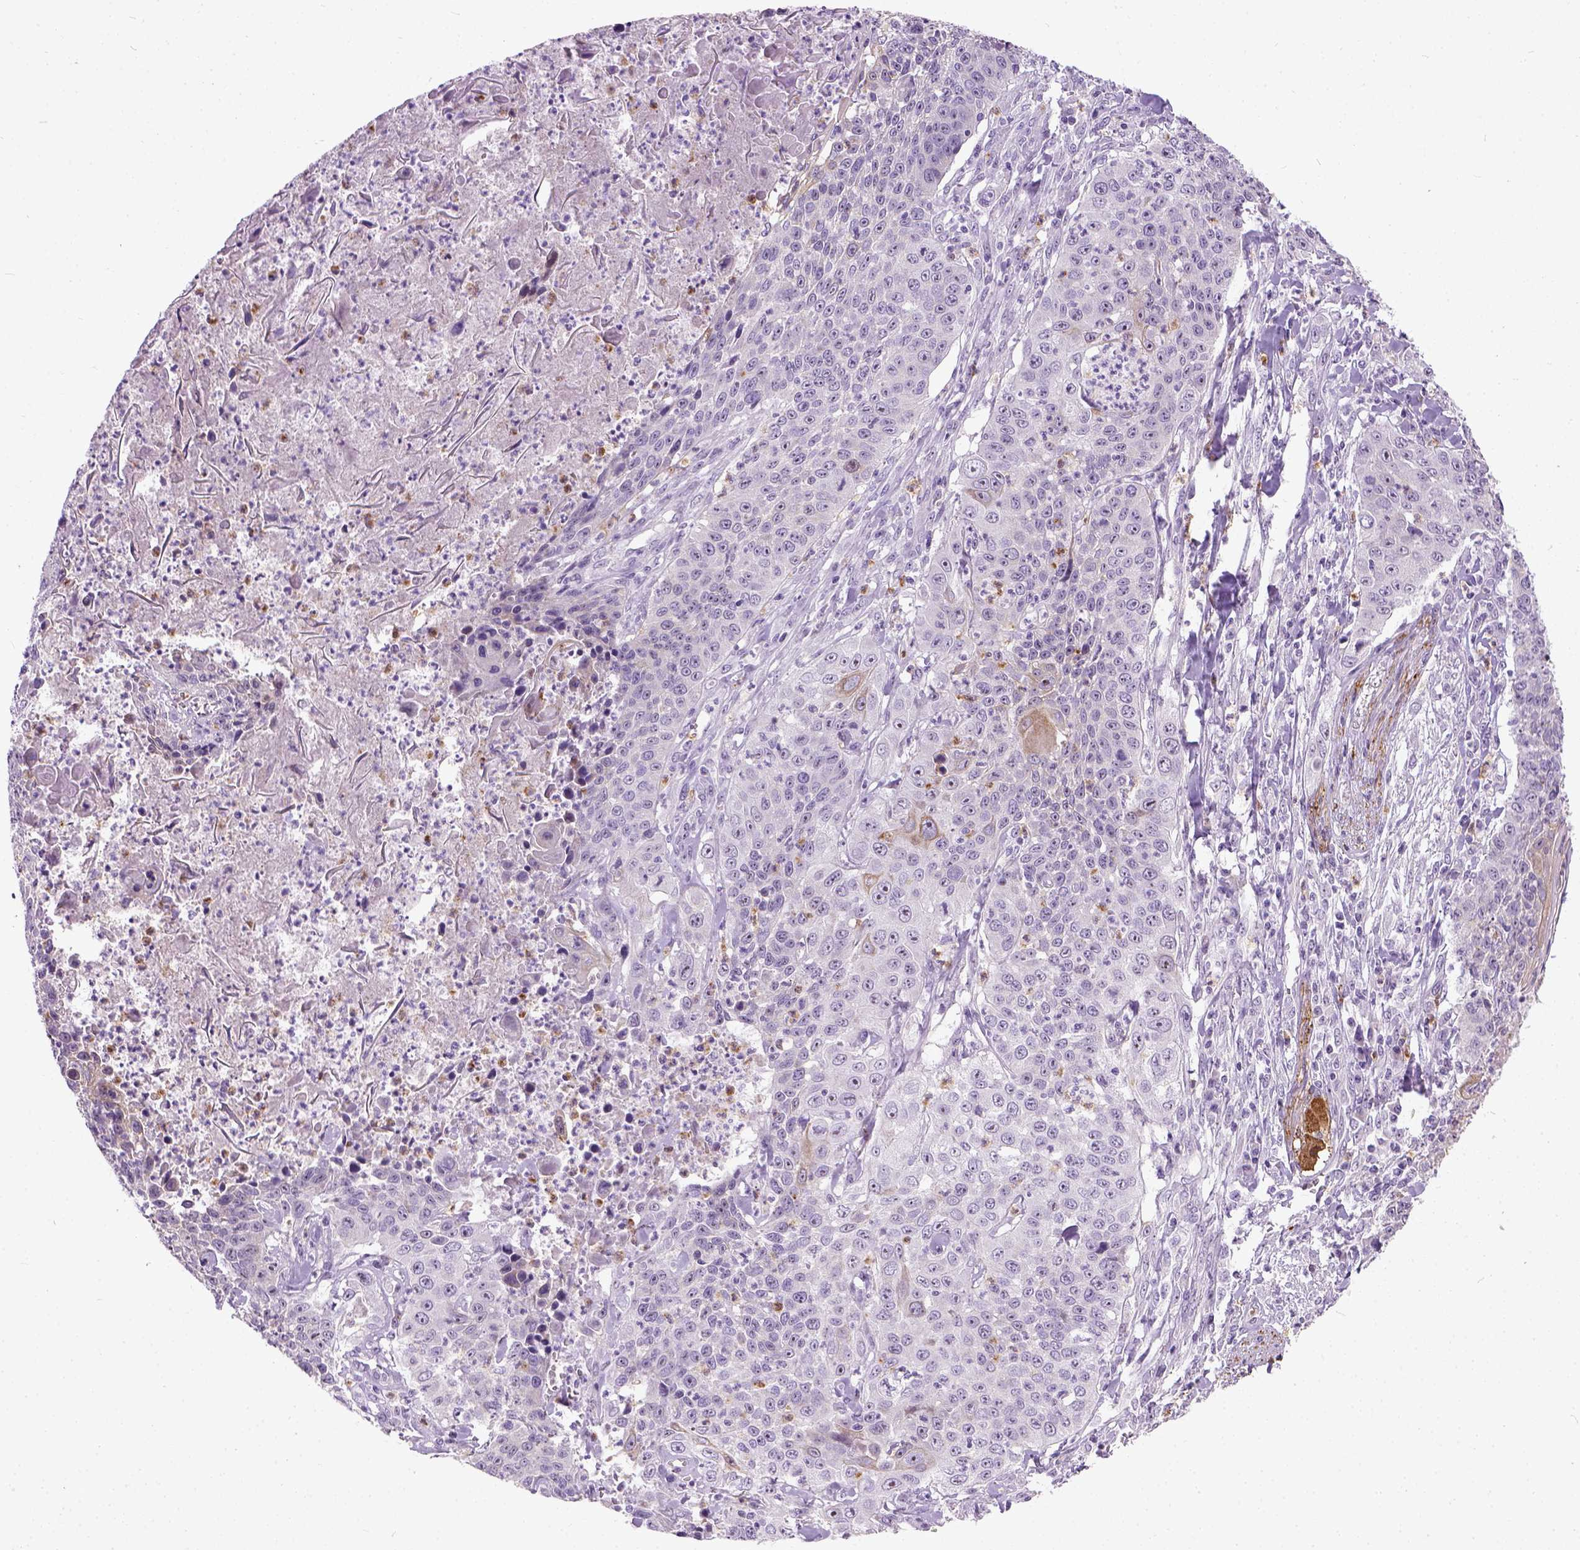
{"staining": {"intensity": "weak", "quantity": "<25%", "location": "cytoplasmic/membranous"}, "tissue": "lung cancer", "cell_type": "Tumor cells", "image_type": "cancer", "snomed": [{"axis": "morphology", "description": "Squamous cell carcinoma, NOS"}, {"axis": "morphology", "description": "Squamous cell carcinoma, metastatic, NOS"}, {"axis": "topography", "description": "Lung"}, {"axis": "topography", "description": "Pleura, NOS"}], "caption": "IHC of human lung cancer reveals no positivity in tumor cells.", "gene": "MAPT", "patient": {"sex": "male", "age": 72}}